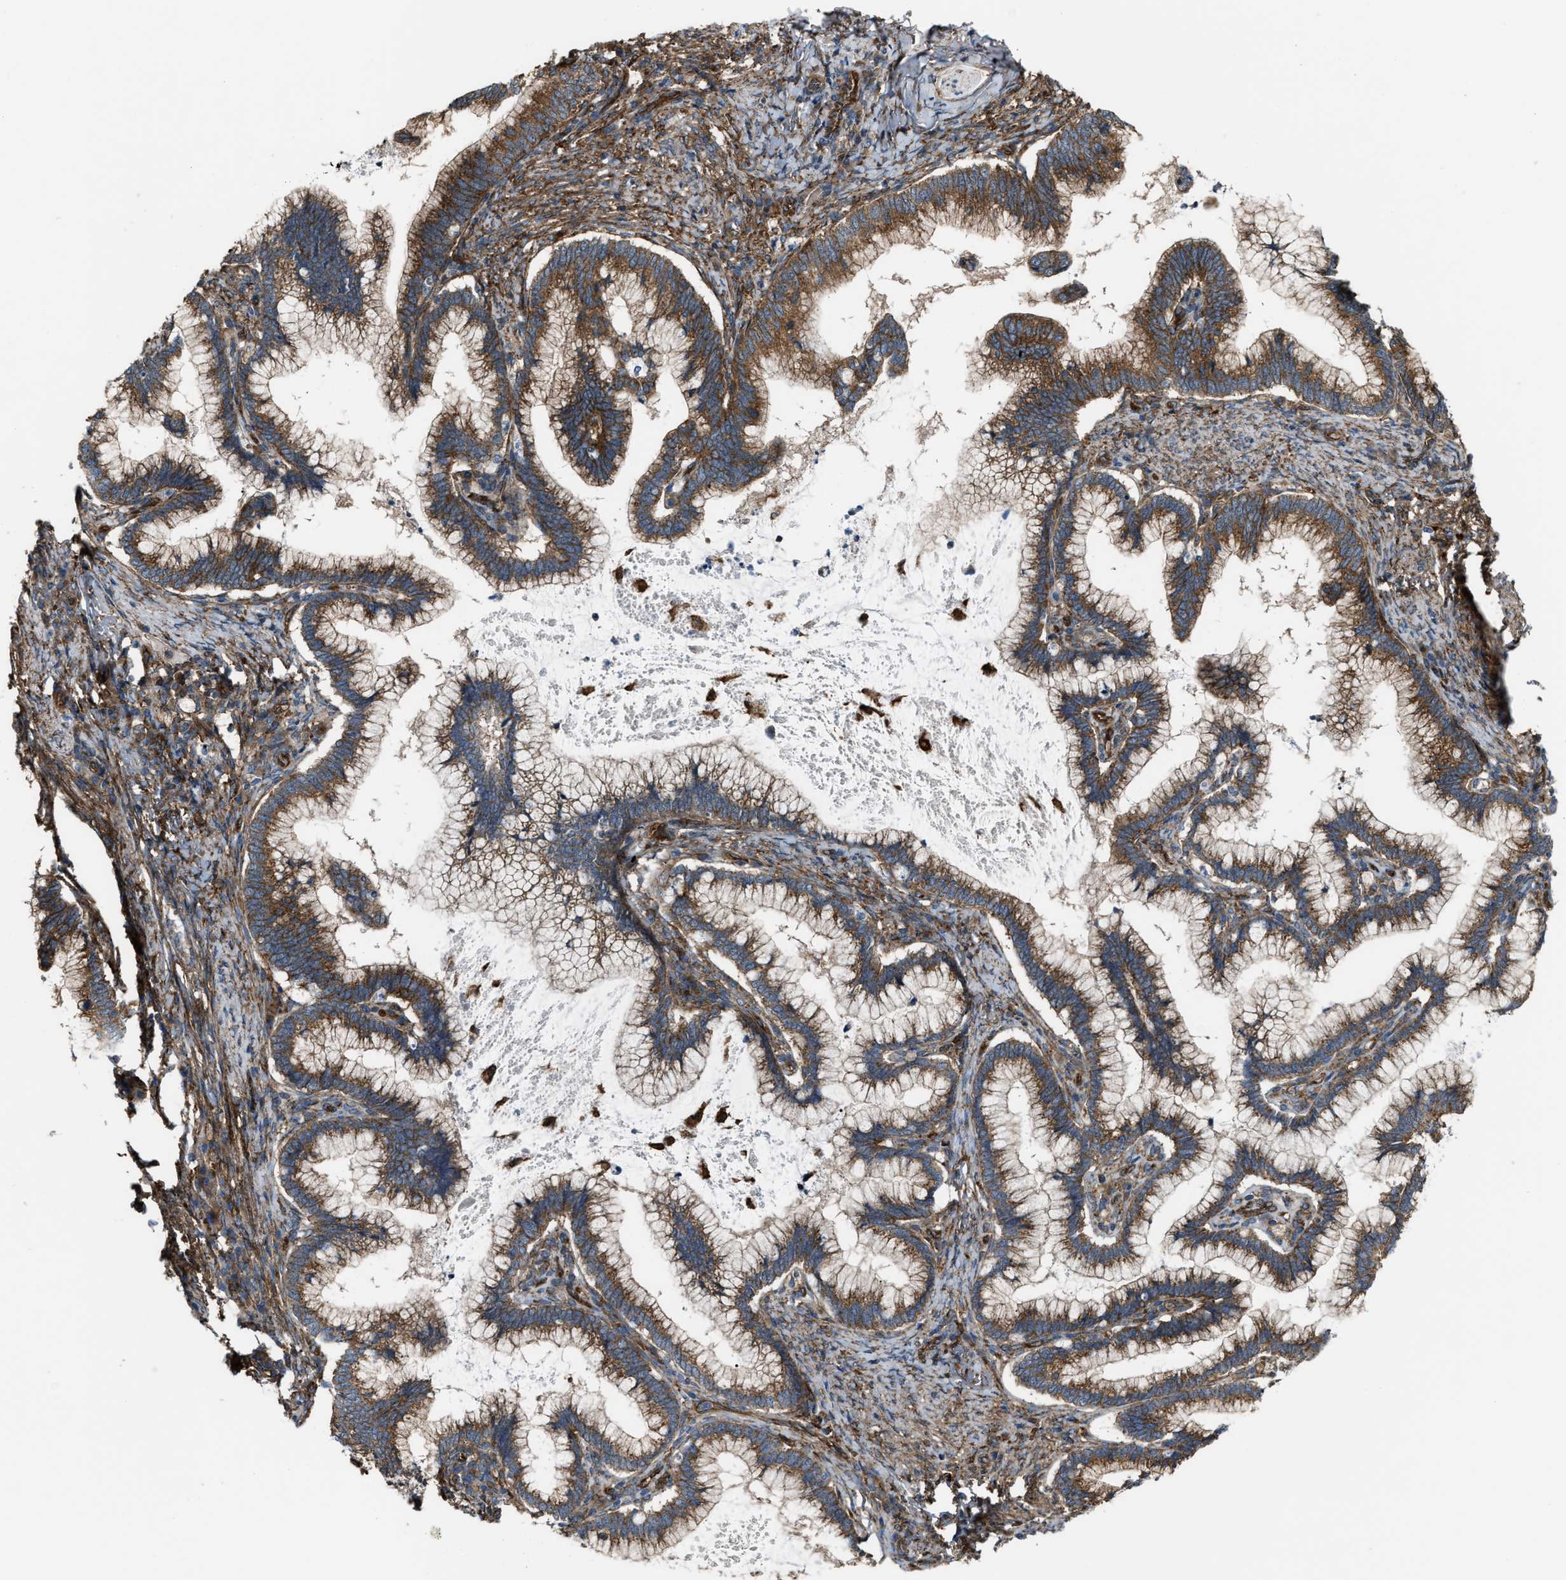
{"staining": {"intensity": "moderate", "quantity": ">75%", "location": "cytoplasmic/membranous"}, "tissue": "cervical cancer", "cell_type": "Tumor cells", "image_type": "cancer", "snomed": [{"axis": "morphology", "description": "Adenocarcinoma, NOS"}, {"axis": "topography", "description": "Cervix"}], "caption": "The immunohistochemical stain highlights moderate cytoplasmic/membranous positivity in tumor cells of cervical cancer tissue. (DAB IHC, brown staining for protein, blue staining for nuclei).", "gene": "PICALM", "patient": {"sex": "female", "age": 36}}